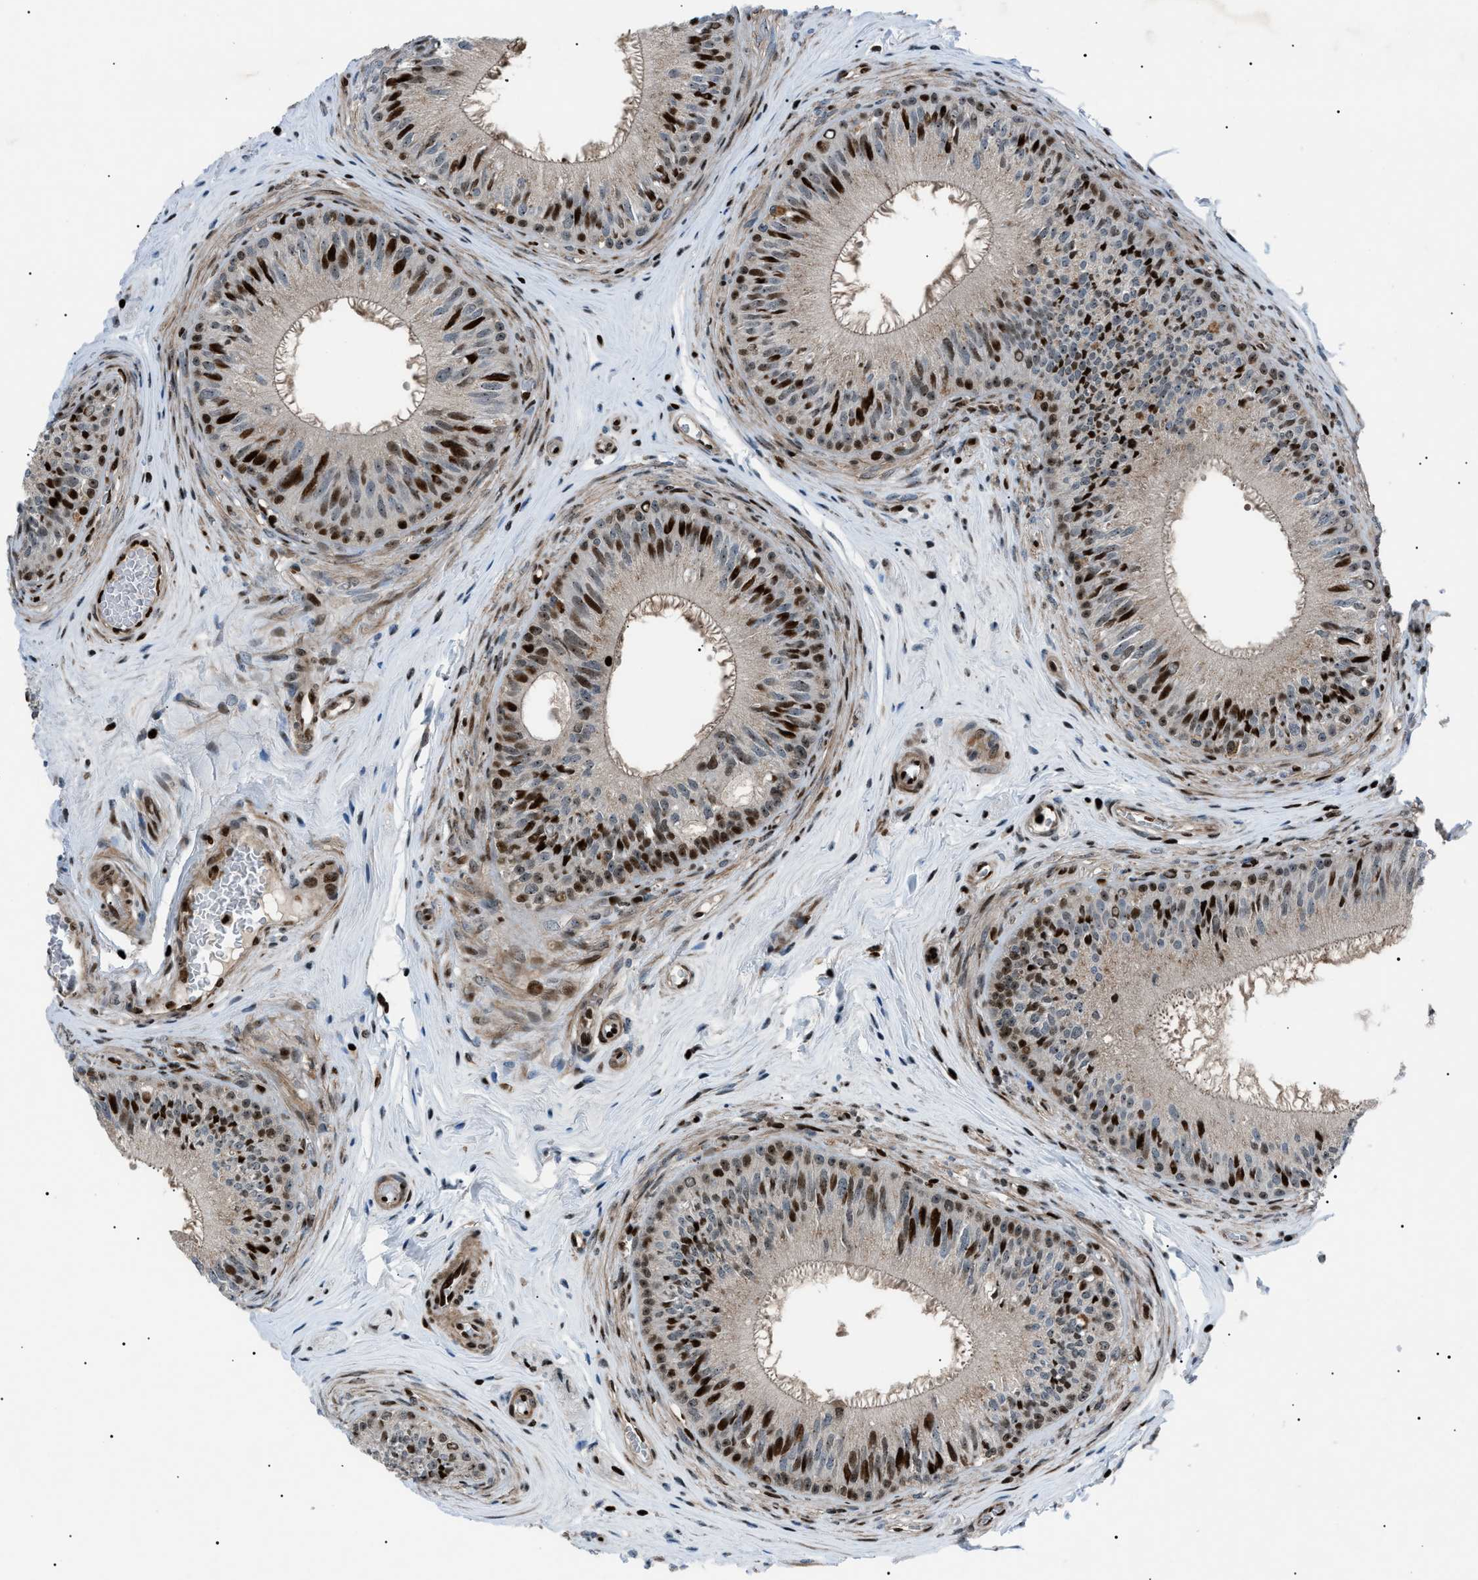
{"staining": {"intensity": "strong", "quantity": ">75%", "location": "nuclear"}, "tissue": "epididymis", "cell_type": "Glandular cells", "image_type": "normal", "snomed": [{"axis": "morphology", "description": "Normal tissue, NOS"}, {"axis": "topography", "description": "Testis"}, {"axis": "topography", "description": "Epididymis"}], "caption": "A high-resolution photomicrograph shows IHC staining of normal epididymis, which demonstrates strong nuclear positivity in approximately >75% of glandular cells.", "gene": "PRKX", "patient": {"sex": "male", "age": 36}}